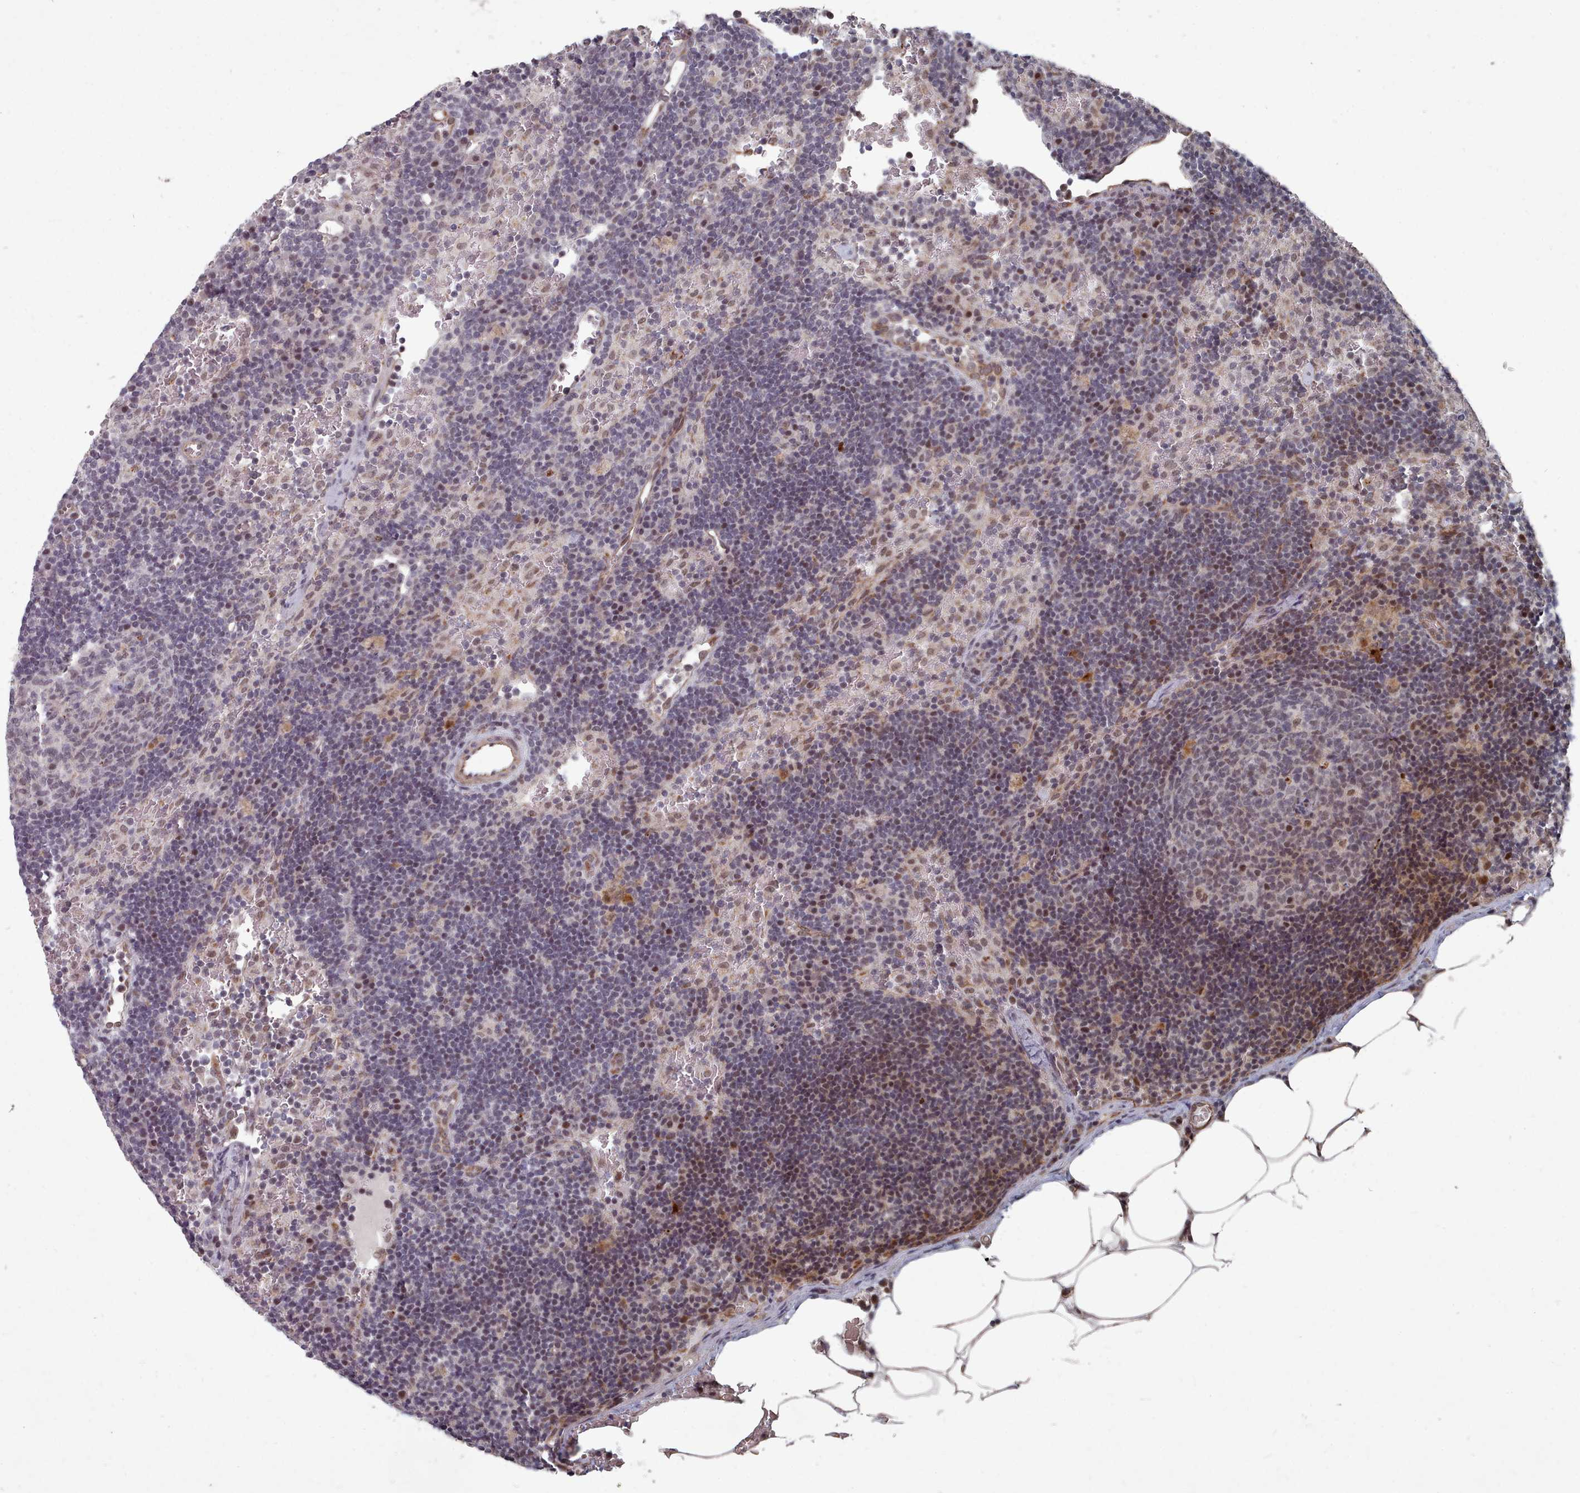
{"staining": {"intensity": "weak", "quantity": "<25%", "location": "nuclear"}, "tissue": "lymph node", "cell_type": "Germinal center cells", "image_type": "normal", "snomed": [{"axis": "morphology", "description": "Normal tissue, NOS"}, {"axis": "topography", "description": "Lymph node"}], "caption": "DAB (3,3'-diaminobenzidine) immunohistochemical staining of unremarkable lymph node displays no significant expression in germinal center cells. The staining was performed using DAB (3,3'-diaminobenzidine) to visualize the protein expression in brown, while the nuclei were stained in blue with hematoxylin (Magnification: 20x).", "gene": "CPSF4", "patient": {"sex": "male", "age": 62}}